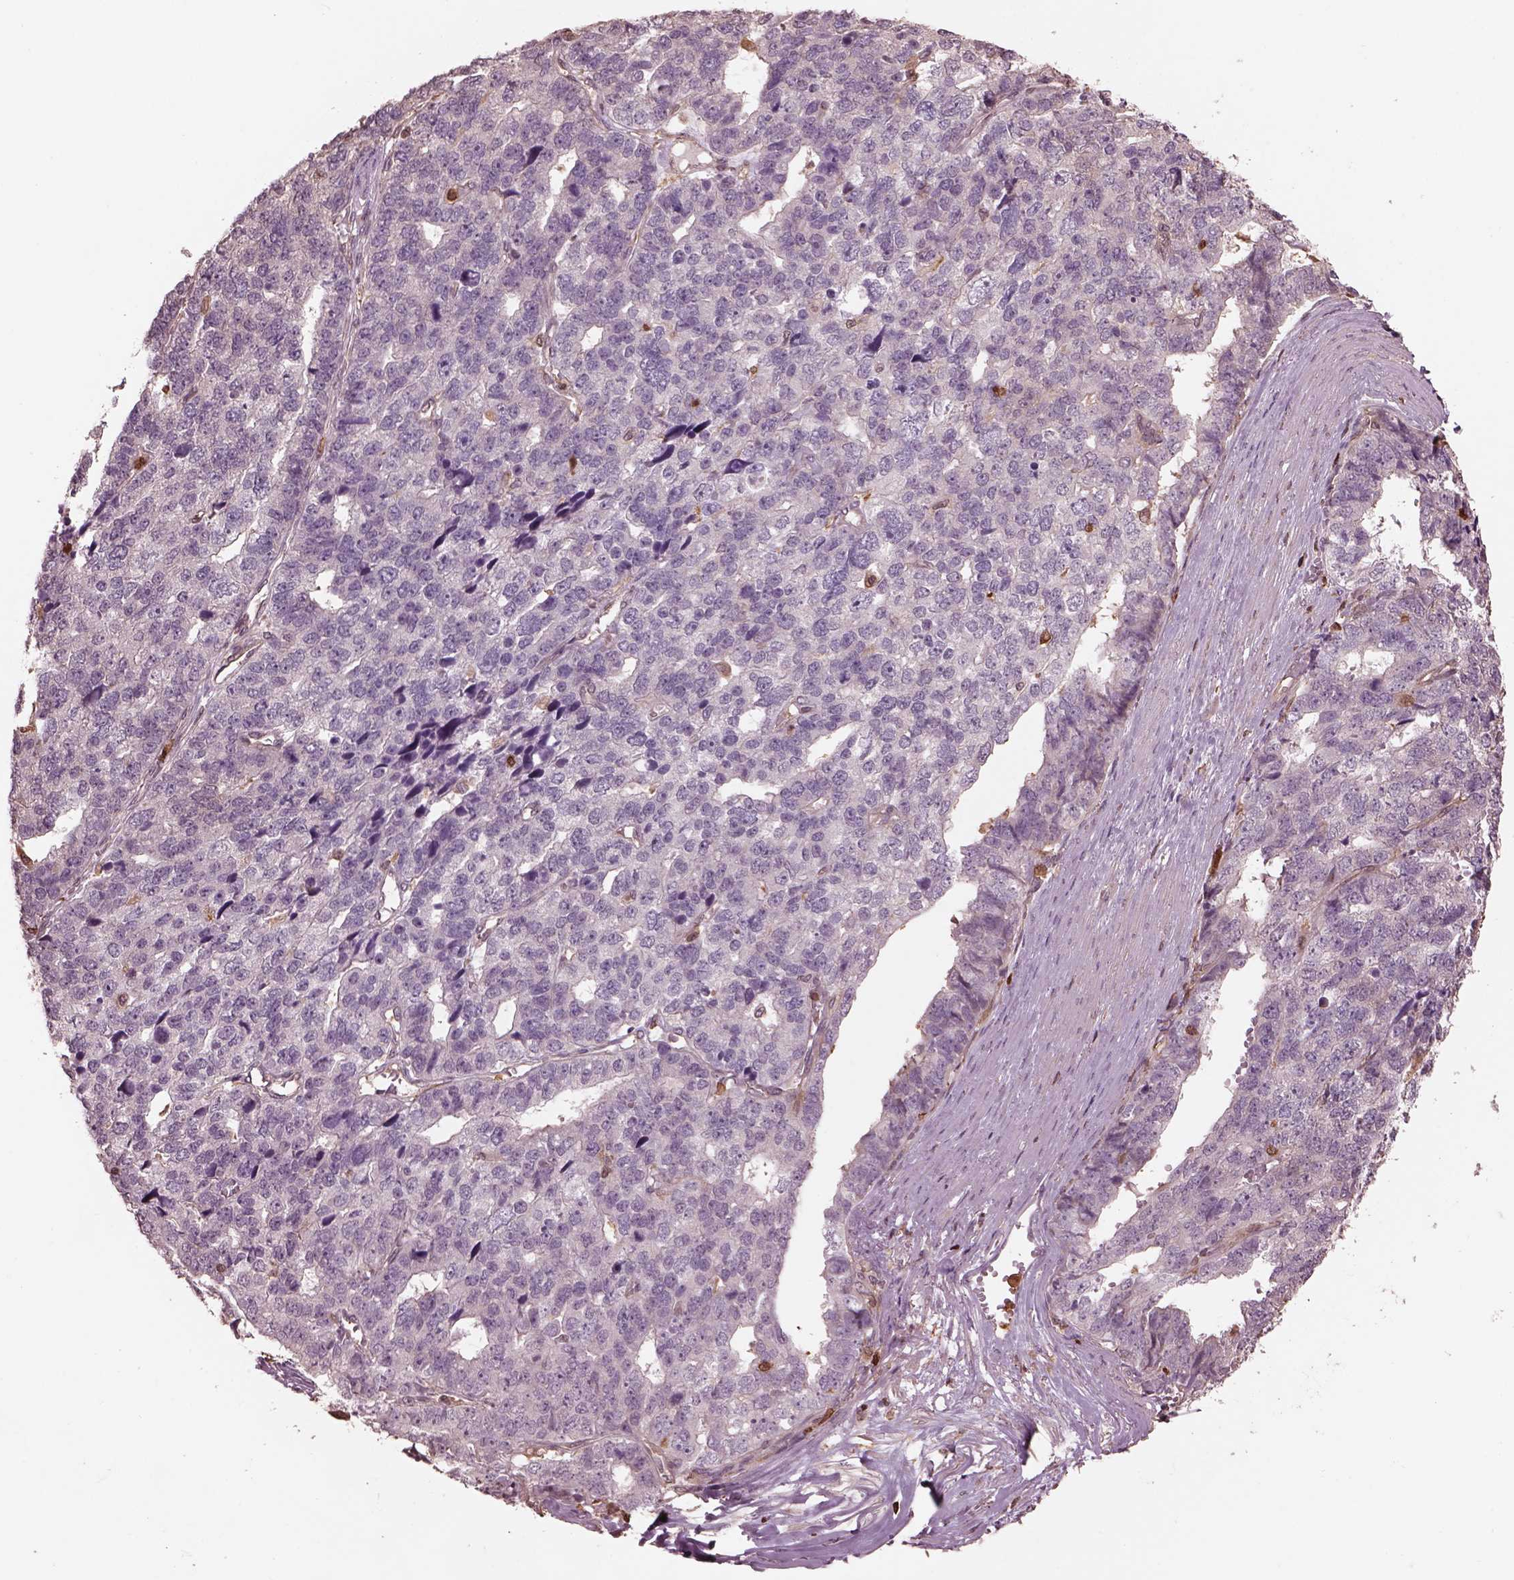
{"staining": {"intensity": "negative", "quantity": "none", "location": "none"}, "tissue": "stomach cancer", "cell_type": "Tumor cells", "image_type": "cancer", "snomed": [{"axis": "morphology", "description": "Adenocarcinoma, NOS"}, {"axis": "topography", "description": "Stomach"}], "caption": "Protein analysis of adenocarcinoma (stomach) displays no significant staining in tumor cells.", "gene": "IL31RA", "patient": {"sex": "male", "age": 69}}